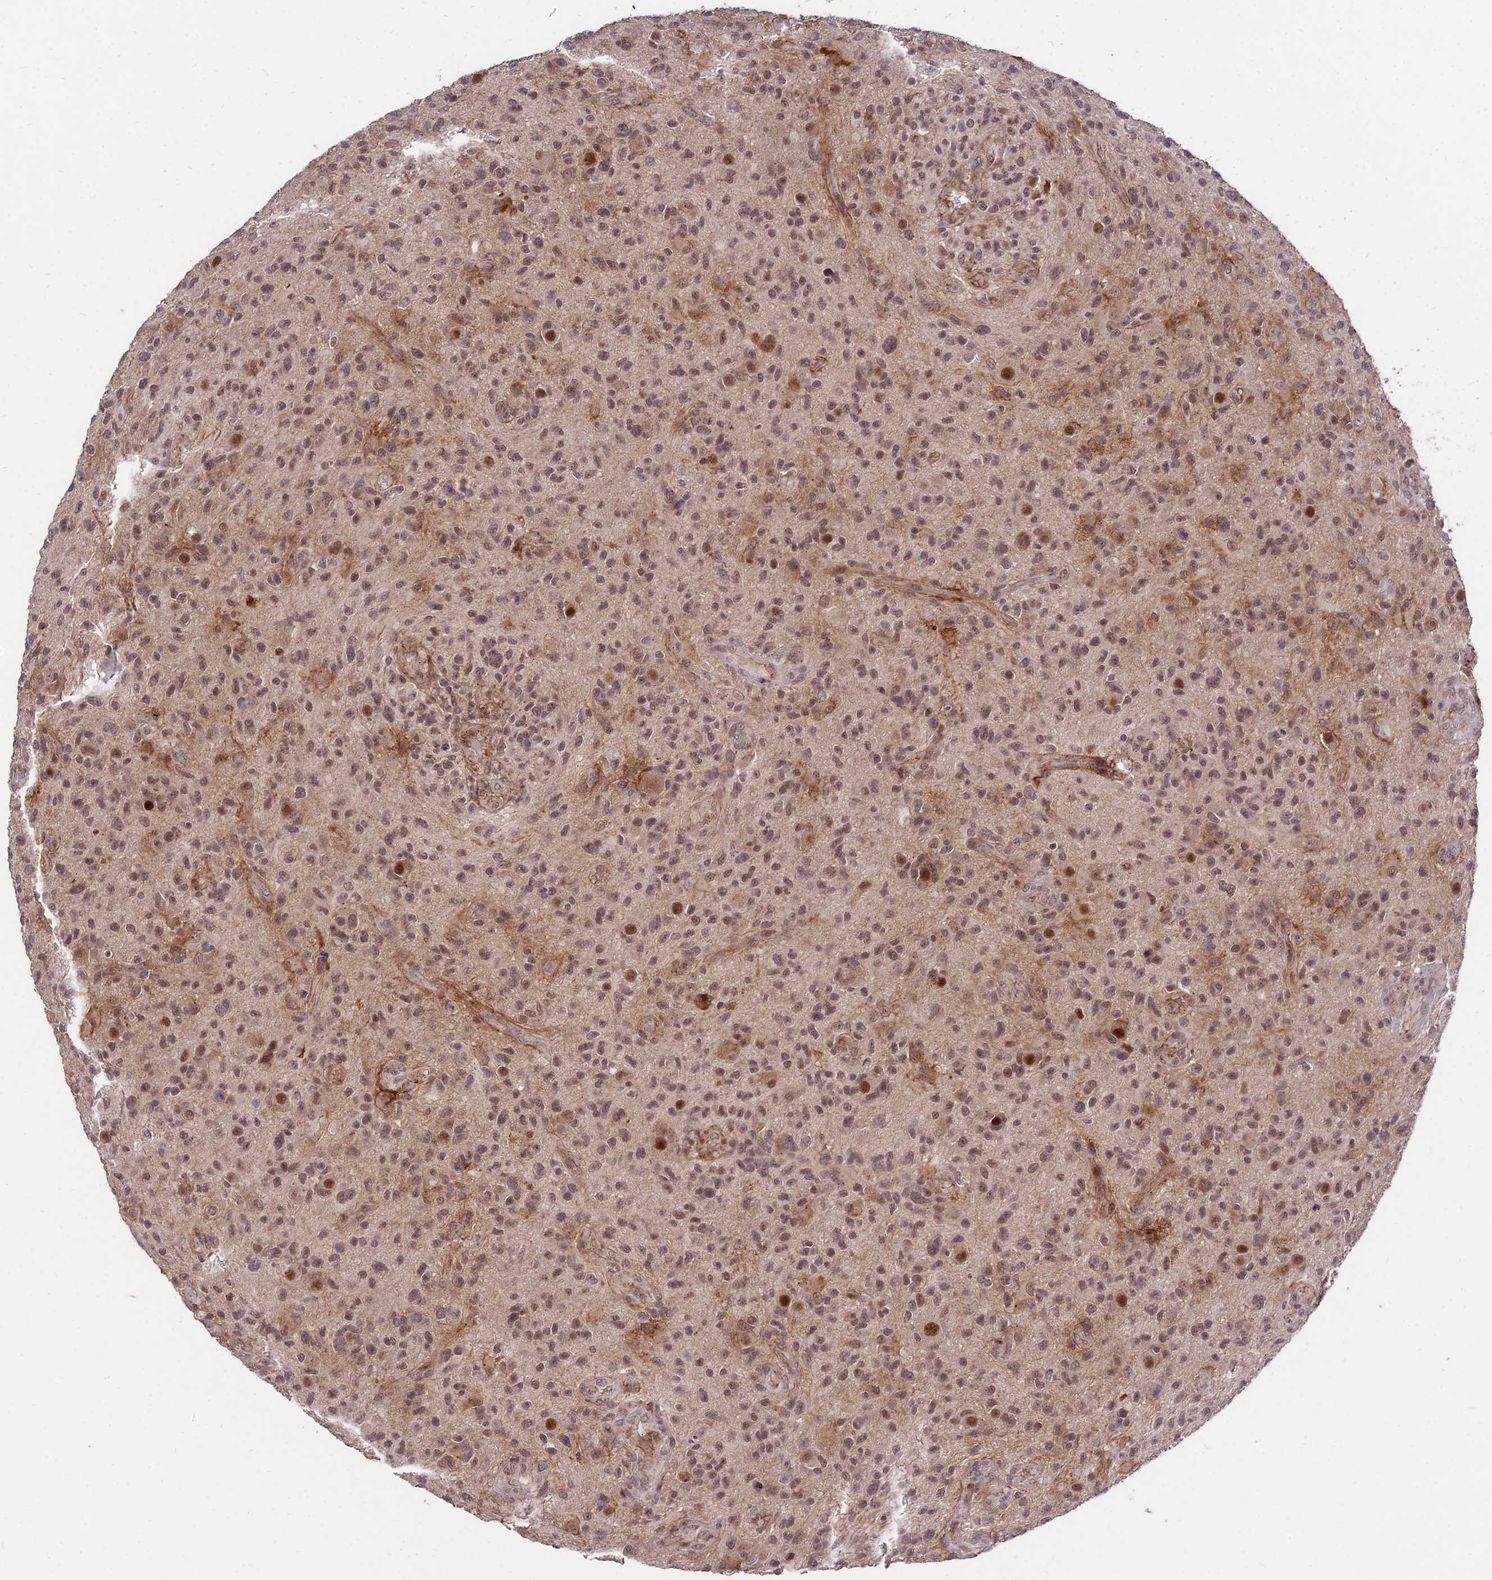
{"staining": {"intensity": "moderate", "quantity": ">75%", "location": "nuclear"}, "tissue": "glioma", "cell_type": "Tumor cells", "image_type": "cancer", "snomed": [{"axis": "morphology", "description": "Glioma, malignant, High grade"}, {"axis": "topography", "description": "Brain"}], "caption": "Immunohistochemical staining of human malignant high-grade glioma reveals medium levels of moderate nuclear staining in approximately >75% of tumor cells.", "gene": "ZNF85", "patient": {"sex": "male", "age": 47}}